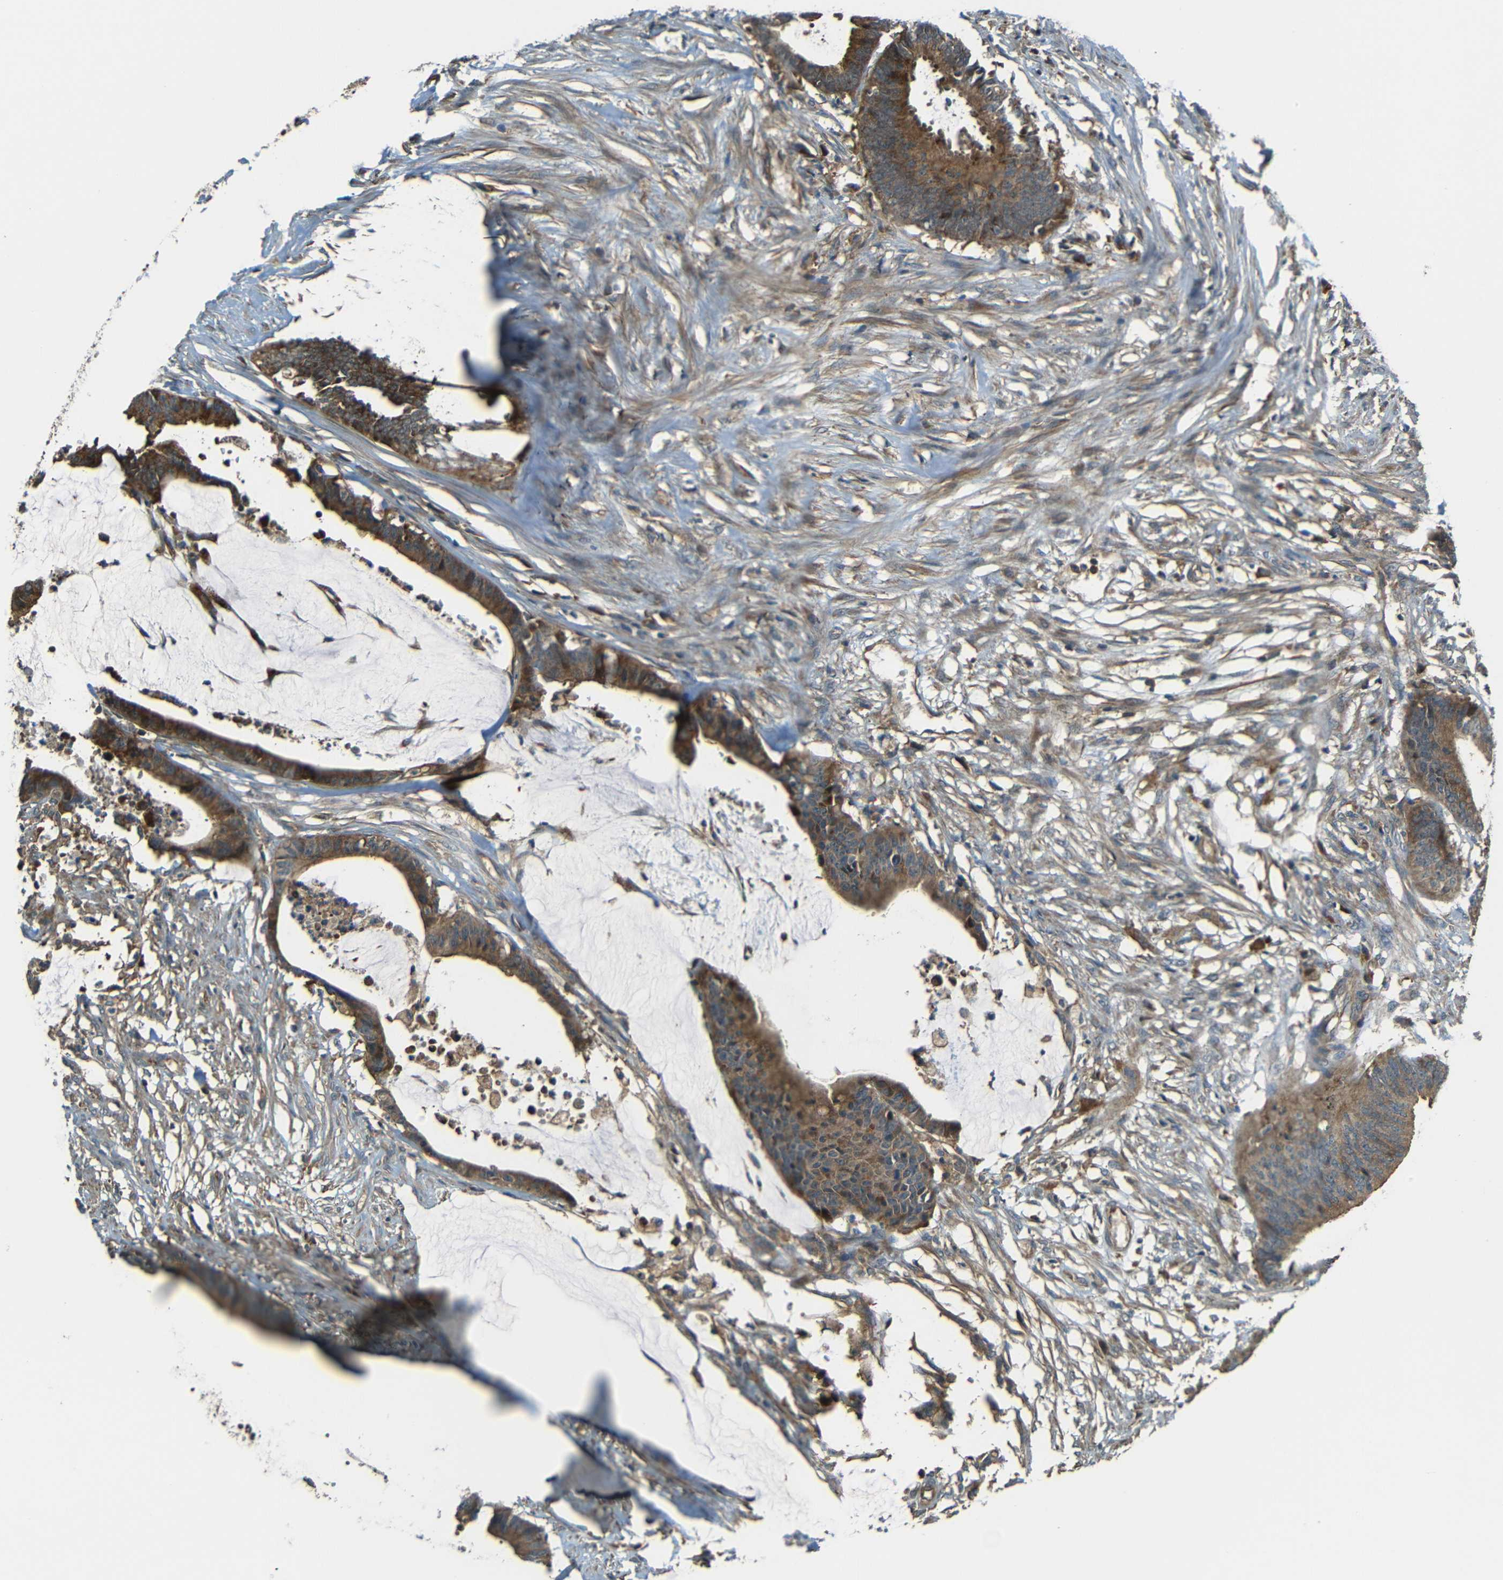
{"staining": {"intensity": "moderate", "quantity": ">75%", "location": "cytoplasmic/membranous"}, "tissue": "colorectal cancer", "cell_type": "Tumor cells", "image_type": "cancer", "snomed": [{"axis": "morphology", "description": "Adenocarcinoma, NOS"}, {"axis": "topography", "description": "Rectum"}], "caption": "Colorectal cancer (adenocarcinoma) stained with a brown dye displays moderate cytoplasmic/membranous positive positivity in approximately >75% of tumor cells.", "gene": "FNDC3A", "patient": {"sex": "female", "age": 66}}